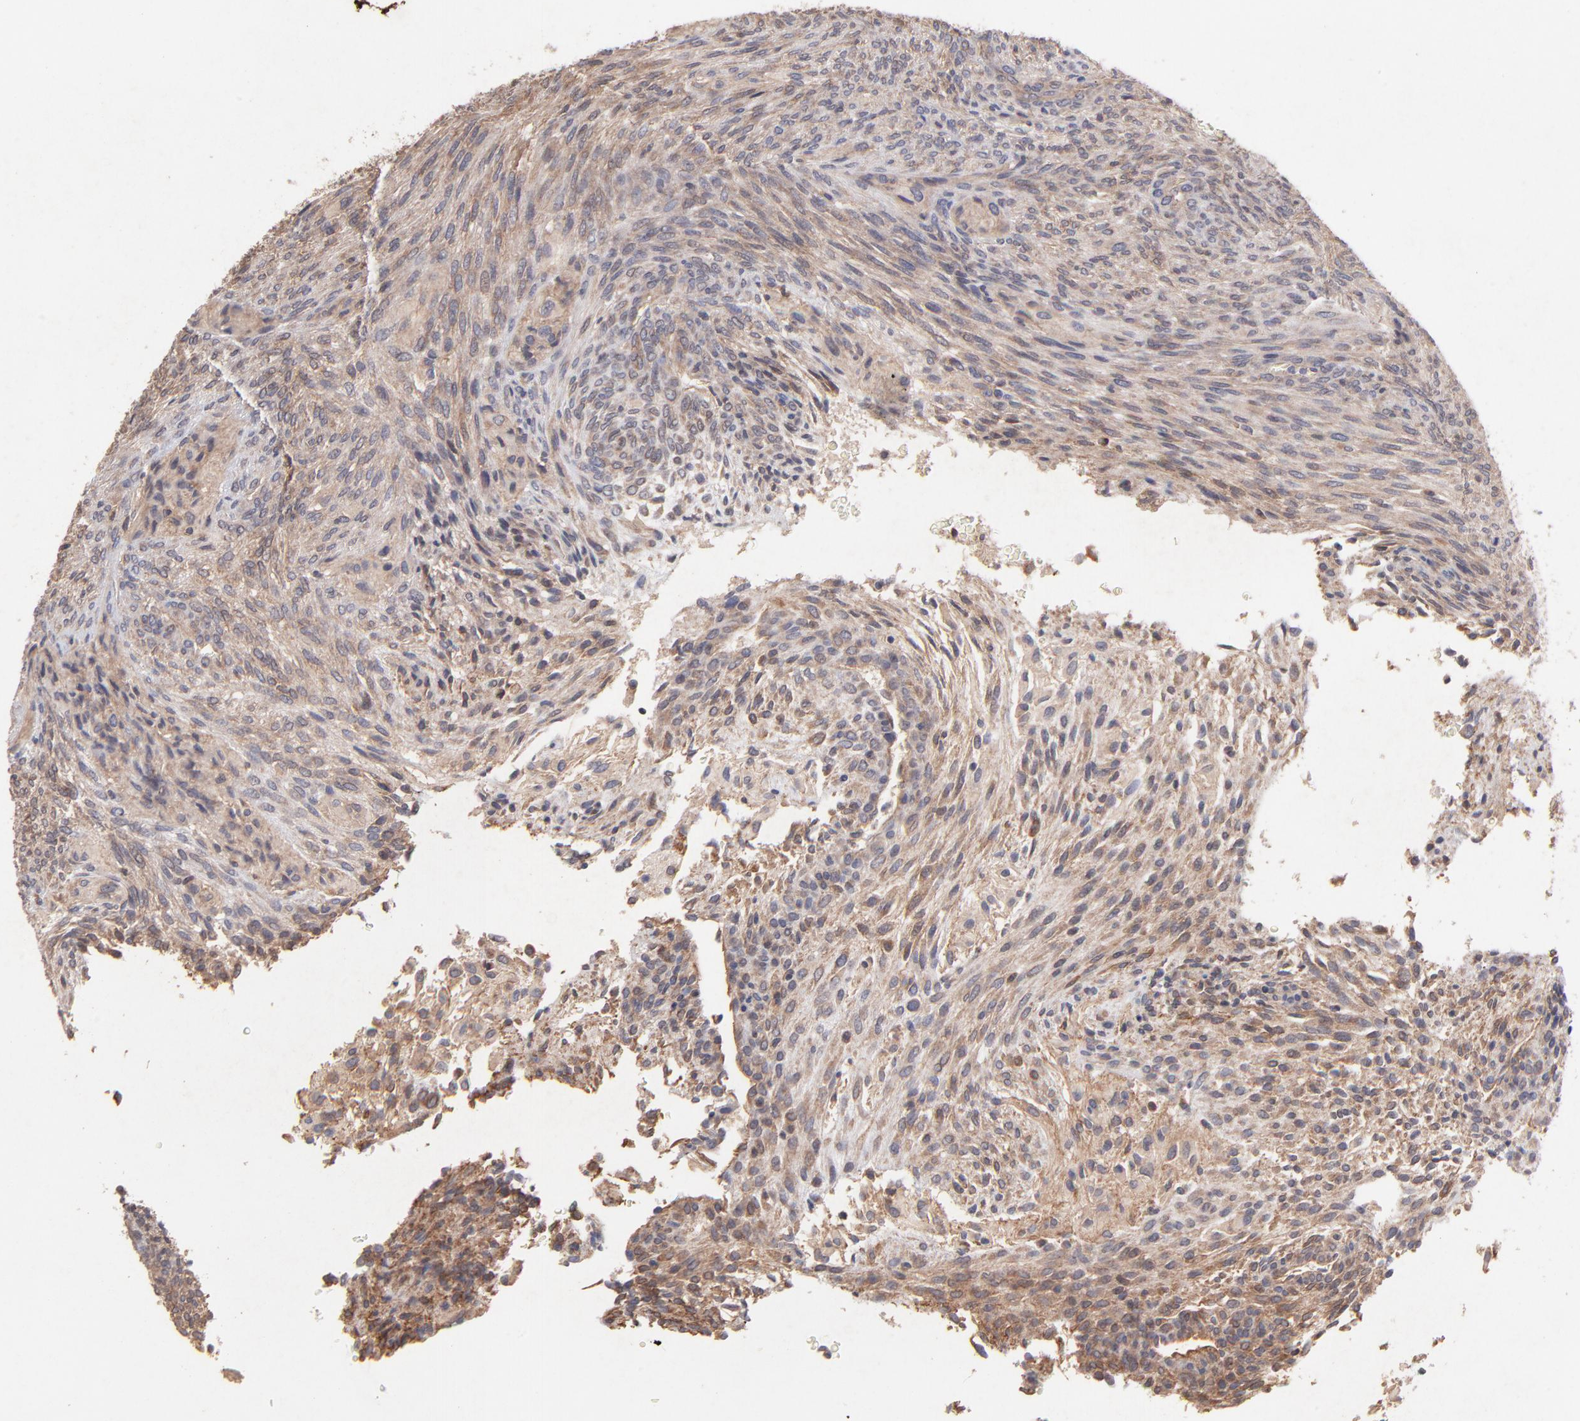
{"staining": {"intensity": "moderate", "quantity": ">75%", "location": "cytoplasmic/membranous"}, "tissue": "glioma", "cell_type": "Tumor cells", "image_type": "cancer", "snomed": [{"axis": "morphology", "description": "Glioma, malignant, High grade"}, {"axis": "topography", "description": "Cerebral cortex"}], "caption": "A histopathology image of glioma stained for a protein shows moderate cytoplasmic/membranous brown staining in tumor cells.", "gene": "STAP2", "patient": {"sex": "female", "age": 55}}